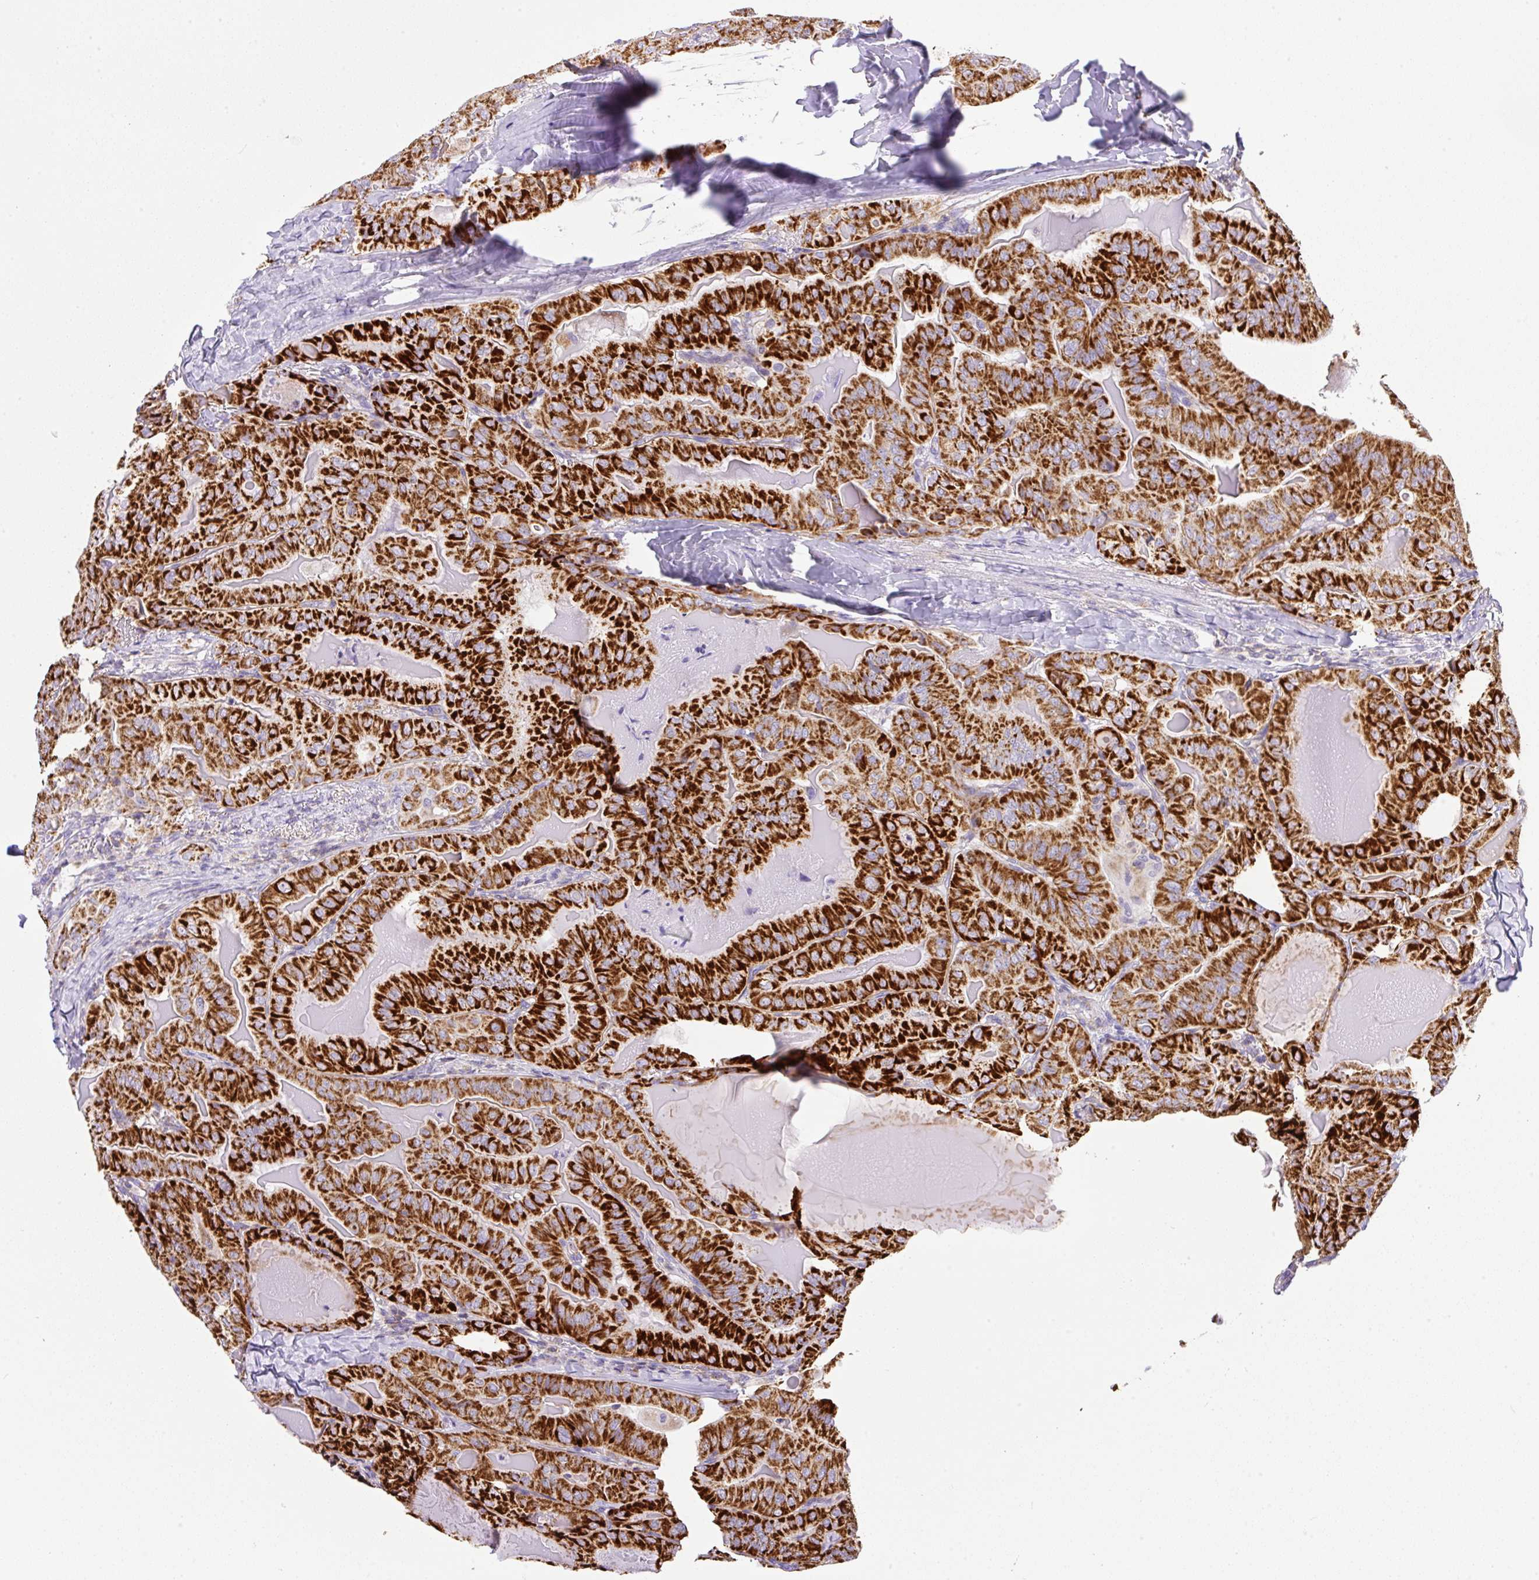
{"staining": {"intensity": "strong", "quantity": ">75%", "location": "cytoplasmic/membranous"}, "tissue": "thyroid cancer", "cell_type": "Tumor cells", "image_type": "cancer", "snomed": [{"axis": "morphology", "description": "Papillary adenocarcinoma, NOS"}, {"axis": "topography", "description": "Thyroid gland"}], "caption": "About >75% of tumor cells in thyroid cancer display strong cytoplasmic/membranous protein expression as visualized by brown immunohistochemical staining.", "gene": "NF1", "patient": {"sex": "female", "age": 68}}